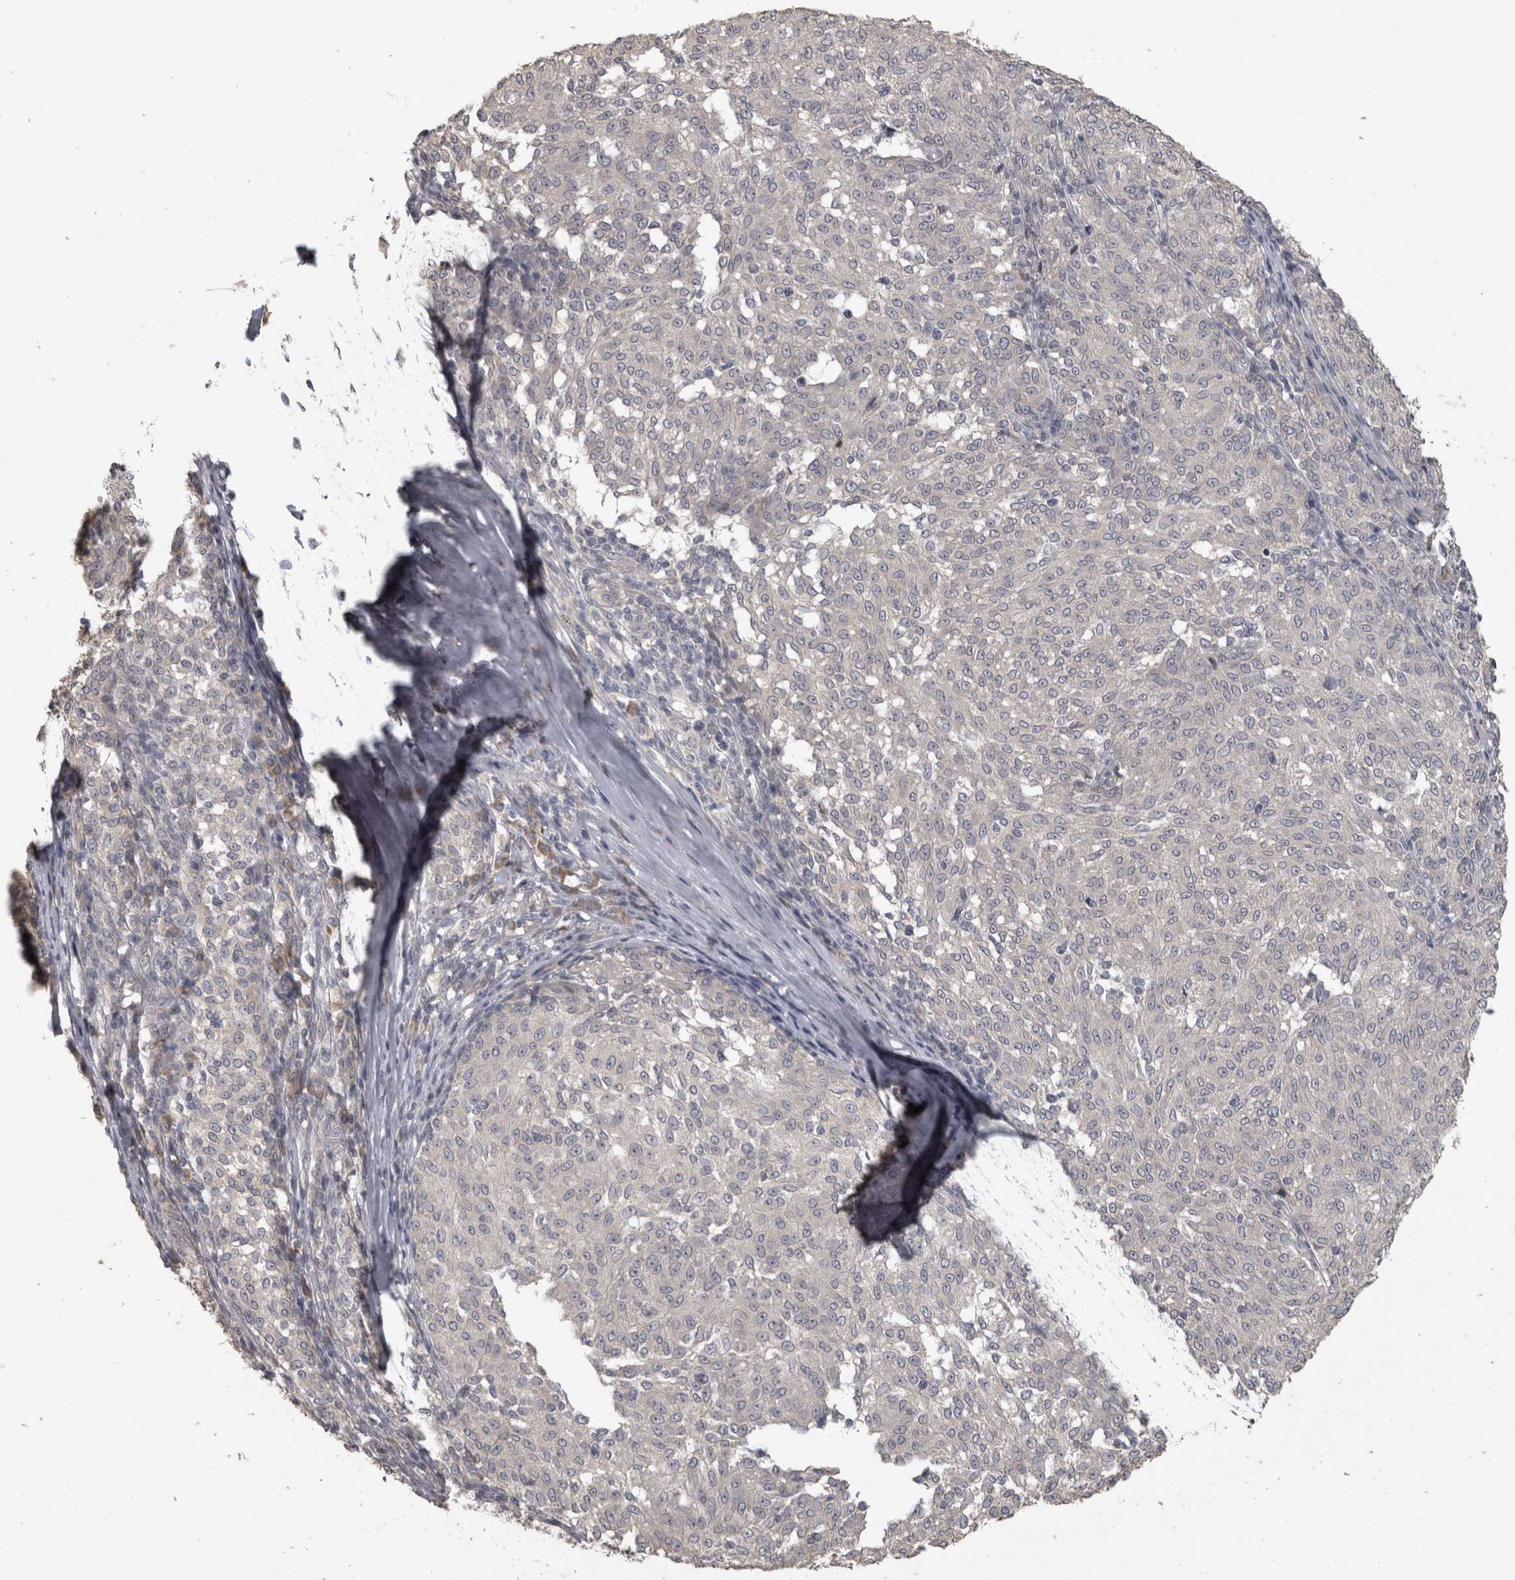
{"staining": {"intensity": "negative", "quantity": "none", "location": "none"}, "tissue": "melanoma", "cell_type": "Tumor cells", "image_type": "cancer", "snomed": [{"axis": "morphology", "description": "Malignant melanoma, NOS"}, {"axis": "topography", "description": "Skin"}], "caption": "Image shows no protein positivity in tumor cells of melanoma tissue. Brightfield microscopy of immunohistochemistry (IHC) stained with DAB (brown) and hematoxylin (blue), captured at high magnification.", "gene": "RAB29", "patient": {"sex": "female", "age": 72}}